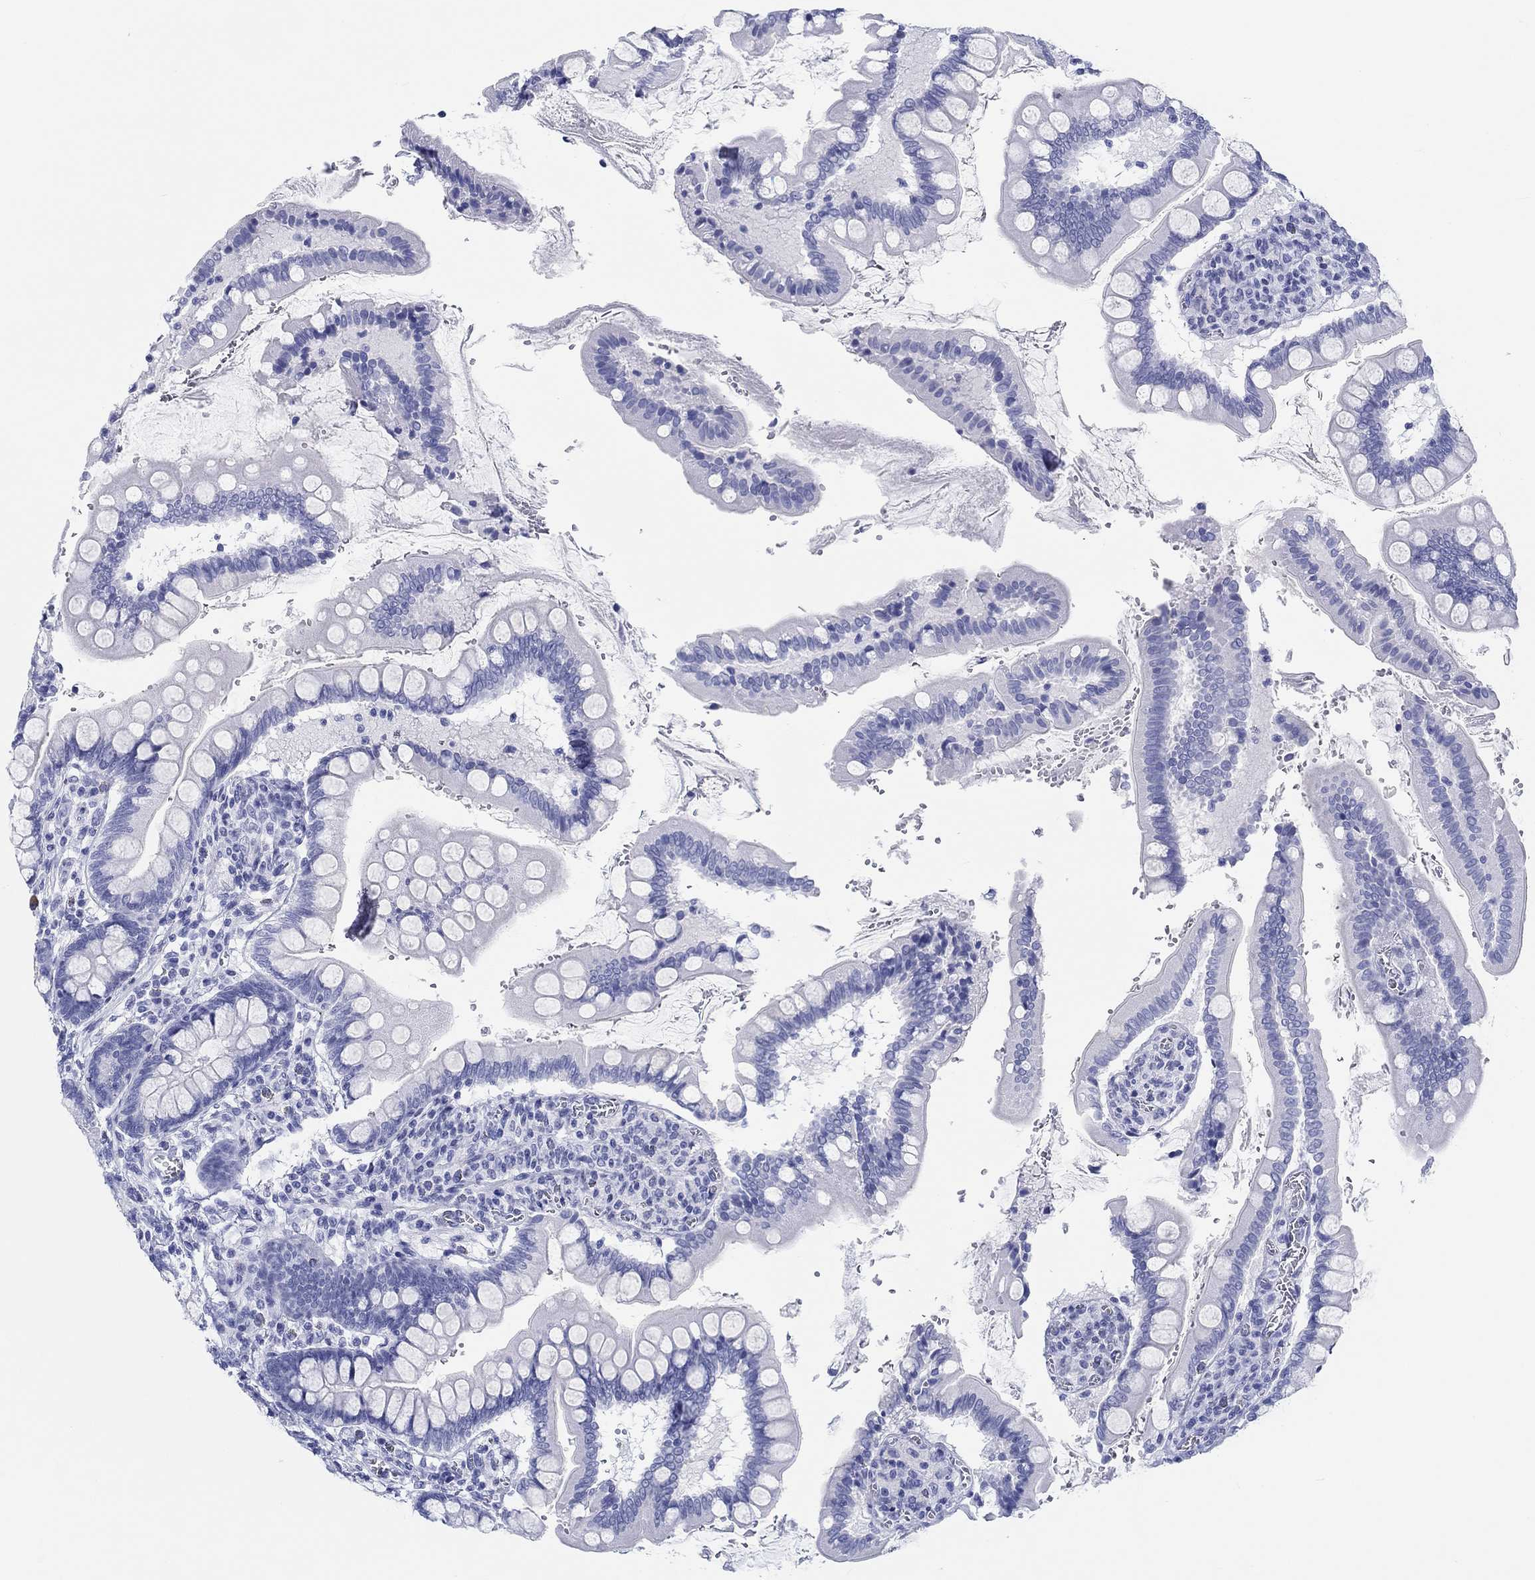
{"staining": {"intensity": "negative", "quantity": "none", "location": "none"}, "tissue": "small intestine", "cell_type": "Glandular cells", "image_type": "normal", "snomed": [{"axis": "morphology", "description": "Normal tissue, NOS"}, {"axis": "topography", "description": "Small intestine"}], "caption": "The photomicrograph displays no staining of glandular cells in benign small intestine. (DAB (3,3'-diaminobenzidine) immunohistochemistry (IHC) visualized using brightfield microscopy, high magnification).", "gene": "H1", "patient": {"sex": "female", "age": 56}}